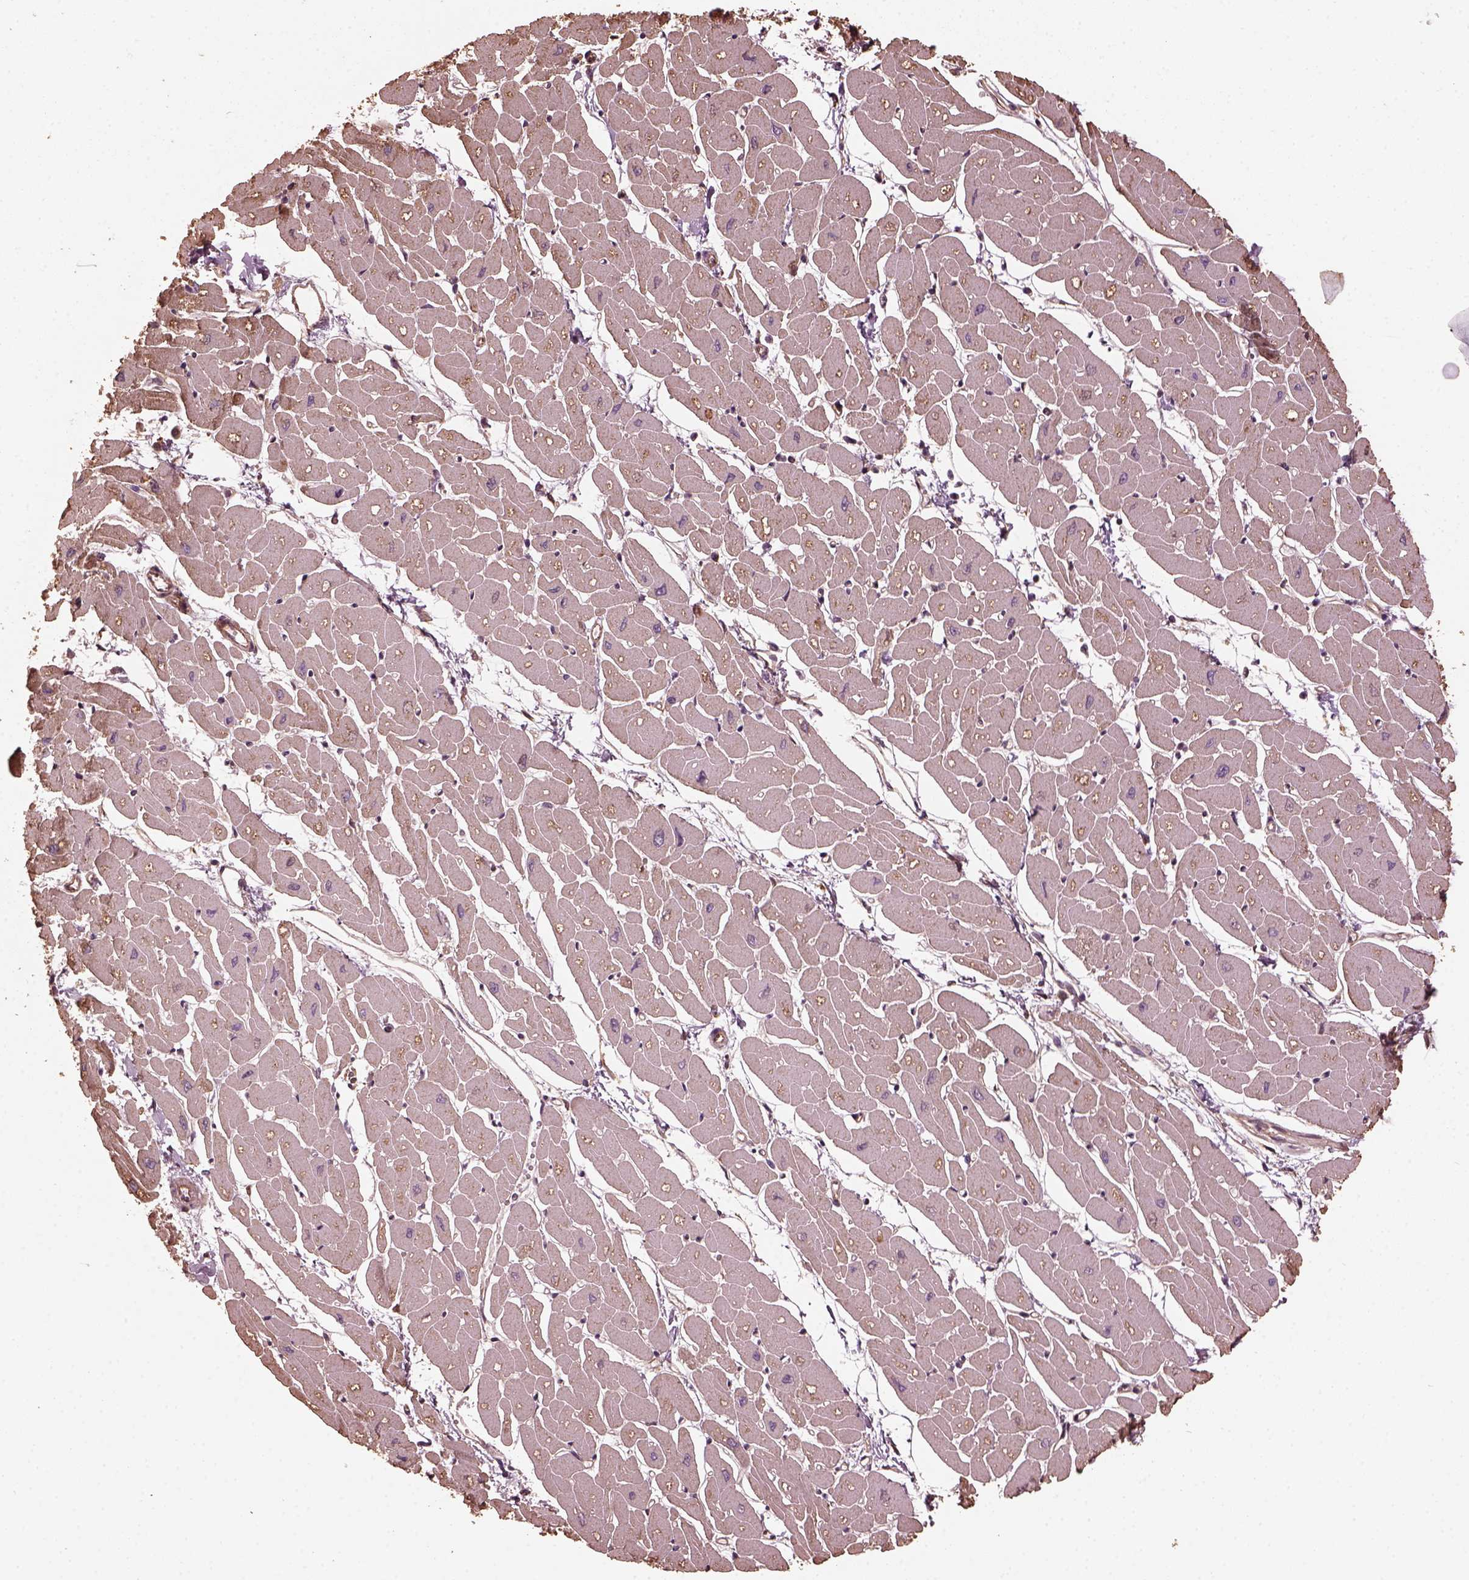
{"staining": {"intensity": "weak", "quantity": "25%-75%", "location": "cytoplasmic/membranous"}, "tissue": "heart muscle", "cell_type": "Cardiomyocytes", "image_type": "normal", "snomed": [{"axis": "morphology", "description": "Normal tissue, NOS"}, {"axis": "topography", "description": "Heart"}], "caption": "Weak cytoplasmic/membranous positivity for a protein is seen in about 25%-75% of cardiomyocytes of unremarkable heart muscle using IHC.", "gene": "GTPBP1", "patient": {"sex": "male", "age": 57}}